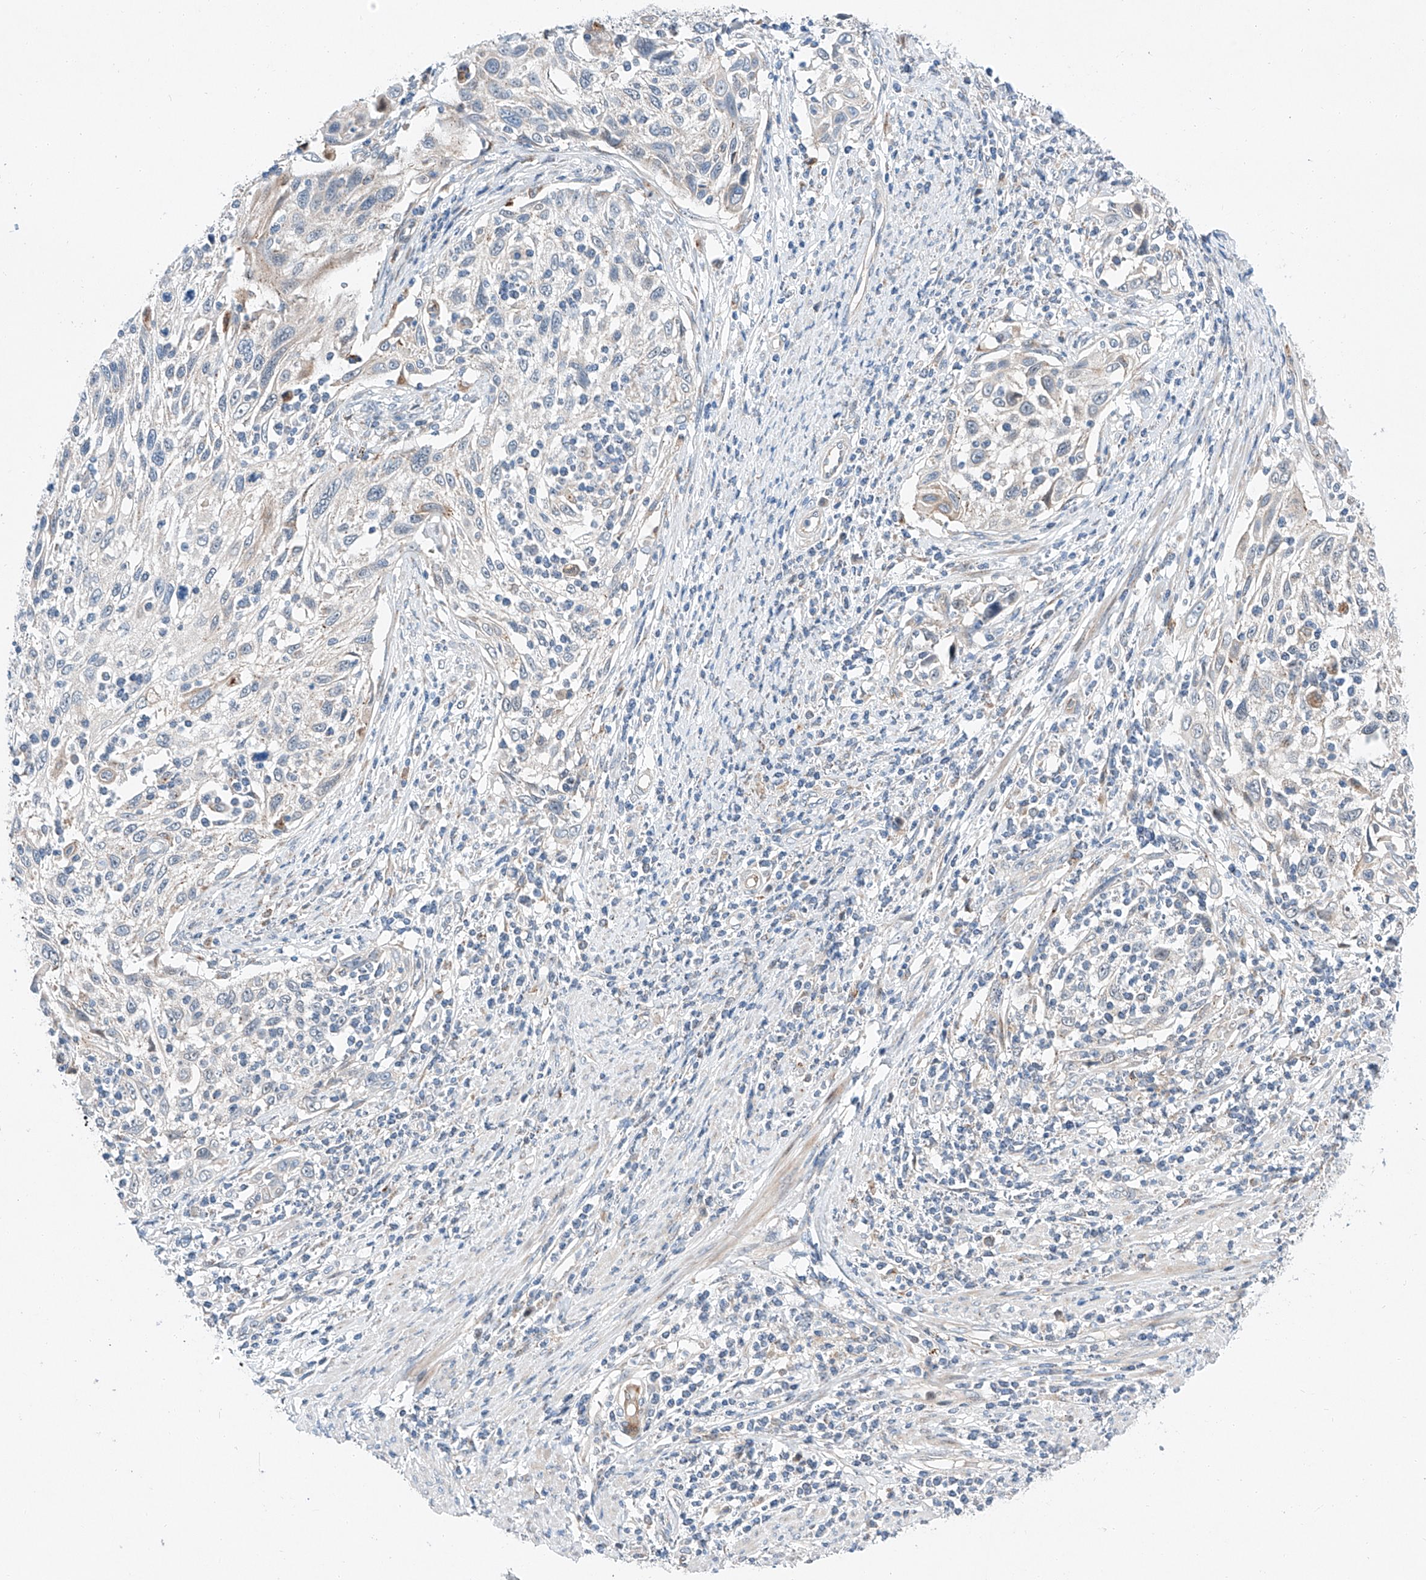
{"staining": {"intensity": "negative", "quantity": "none", "location": "none"}, "tissue": "cervical cancer", "cell_type": "Tumor cells", "image_type": "cancer", "snomed": [{"axis": "morphology", "description": "Squamous cell carcinoma, NOS"}, {"axis": "topography", "description": "Cervix"}], "caption": "A high-resolution micrograph shows IHC staining of squamous cell carcinoma (cervical), which demonstrates no significant positivity in tumor cells.", "gene": "CLDND1", "patient": {"sex": "female", "age": 70}}